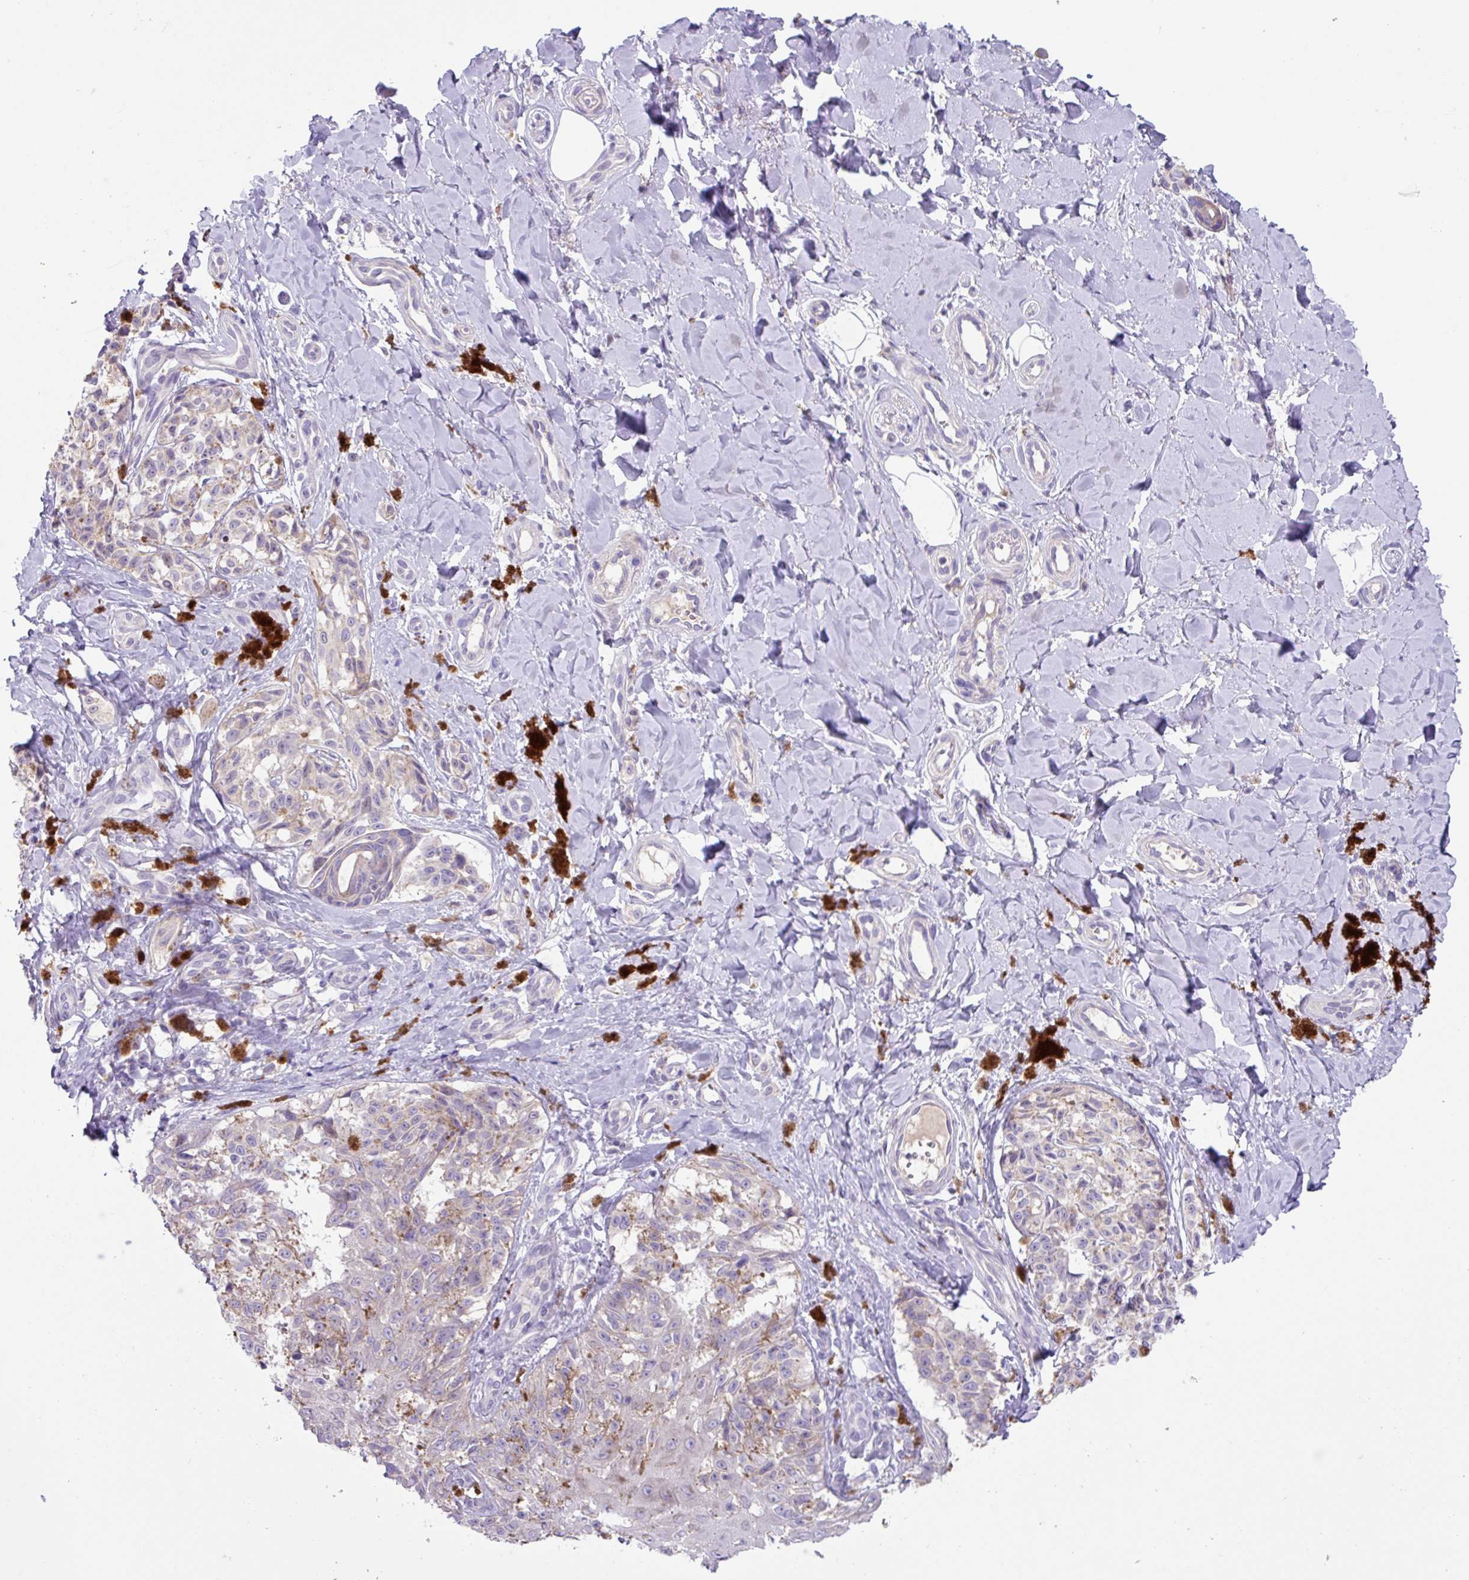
{"staining": {"intensity": "weak", "quantity": "<25%", "location": "cytoplasmic/membranous"}, "tissue": "melanoma", "cell_type": "Tumor cells", "image_type": "cancer", "snomed": [{"axis": "morphology", "description": "Malignant melanoma, NOS"}, {"axis": "topography", "description": "Skin"}], "caption": "Malignant melanoma was stained to show a protein in brown. There is no significant positivity in tumor cells.", "gene": "IQCJ", "patient": {"sex": "female", "age": 65}}